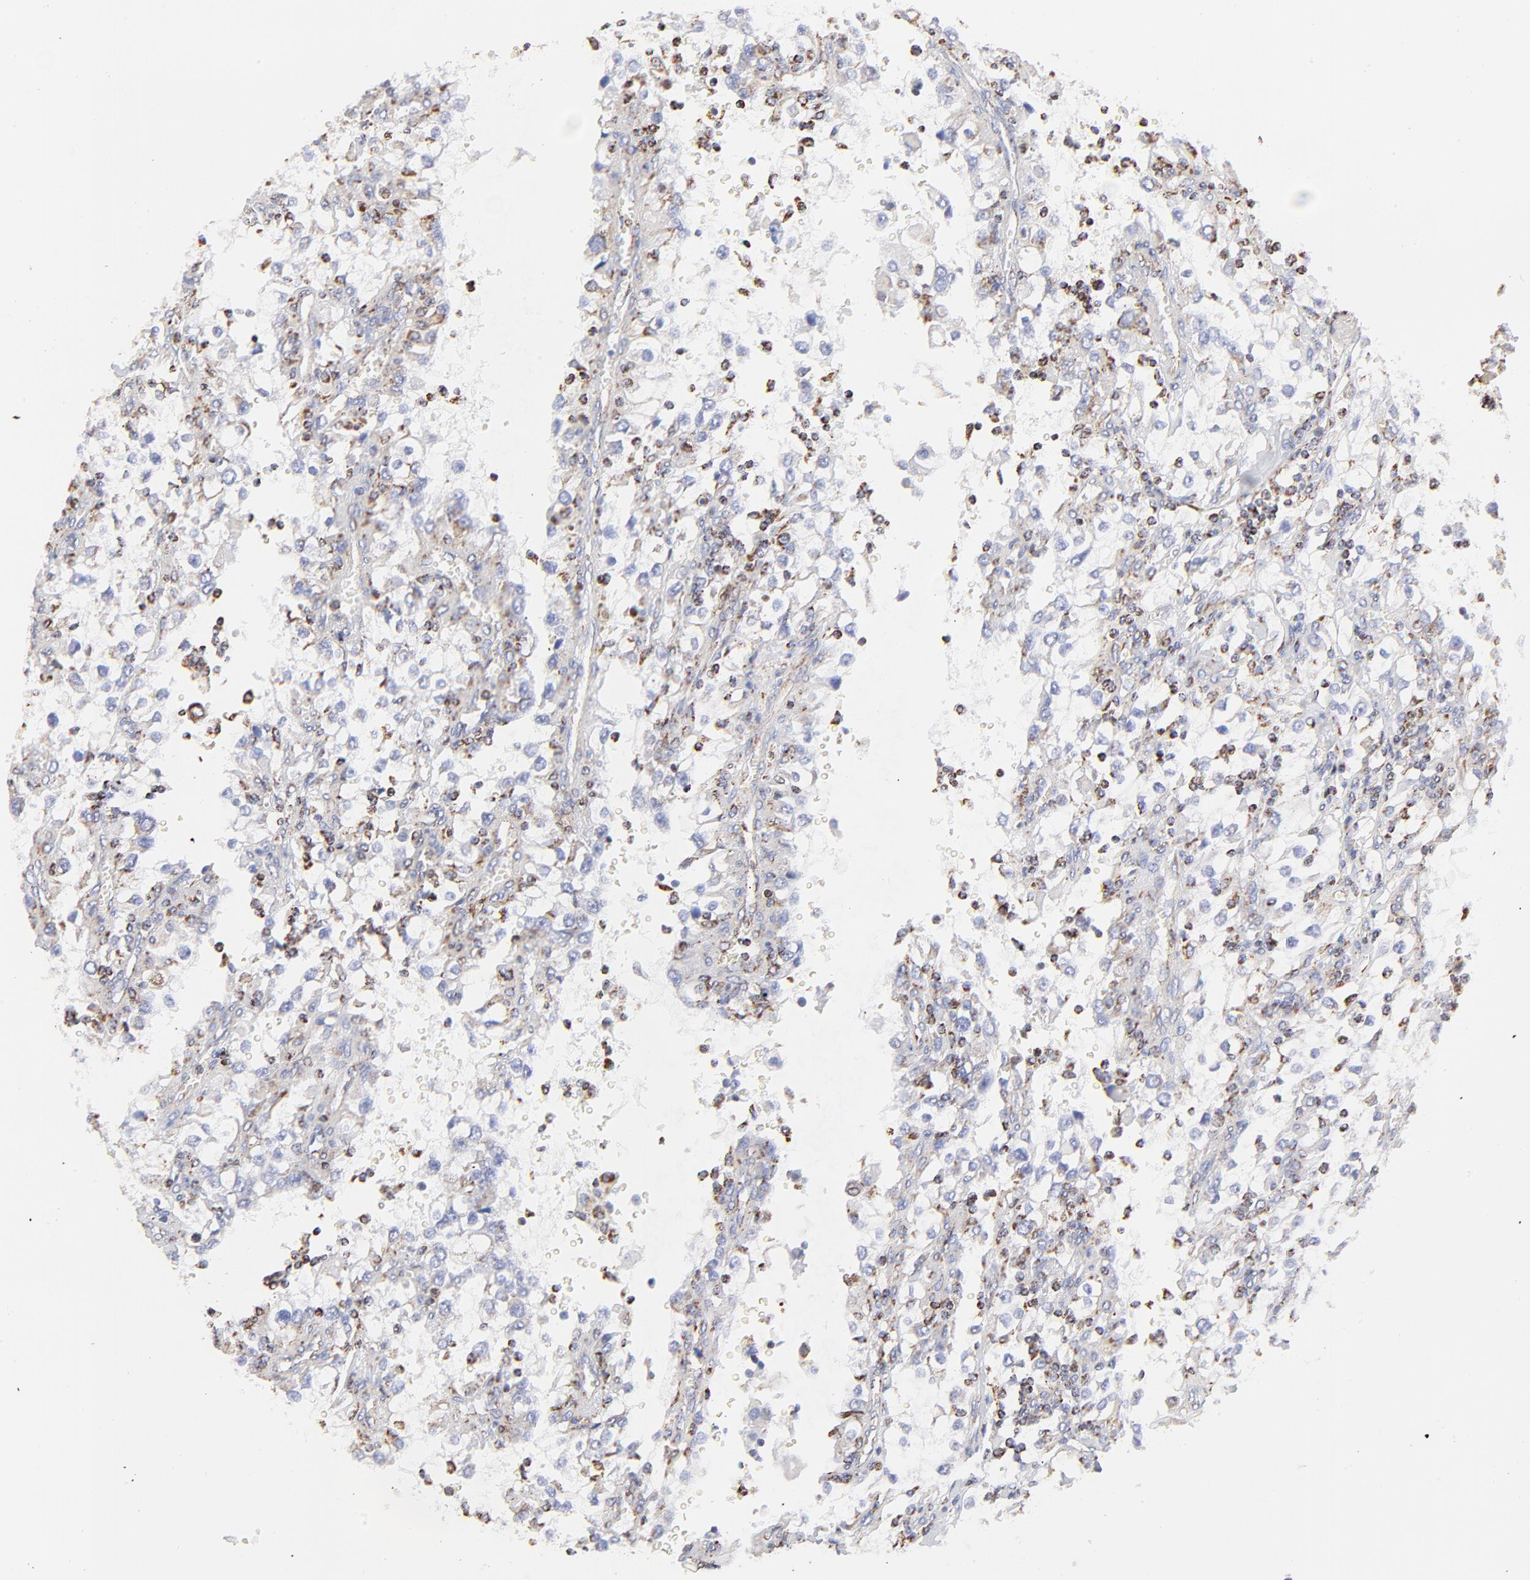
{"staining": {"intensity": "weak", "quantity": "25%-75%", "location": "cytoplasmic/membranous"}, "tissue": "renal cancer", "cell_type": "Tumor cells", "image_type": "cancer", "snomed": [{"axis": "morphology", "description": "Adenocarcinoma, NOS"}, {"axis": "topography", "description": "Kidney"}], "caption": "The immunohistochemical stain shows weak cytoplasmic/membranous positivity in tumor cells of renal cancer (adenocarcinoma) tissue.", "gene": "COX4I1", "patient": {"sex": "female", "age": 52}}